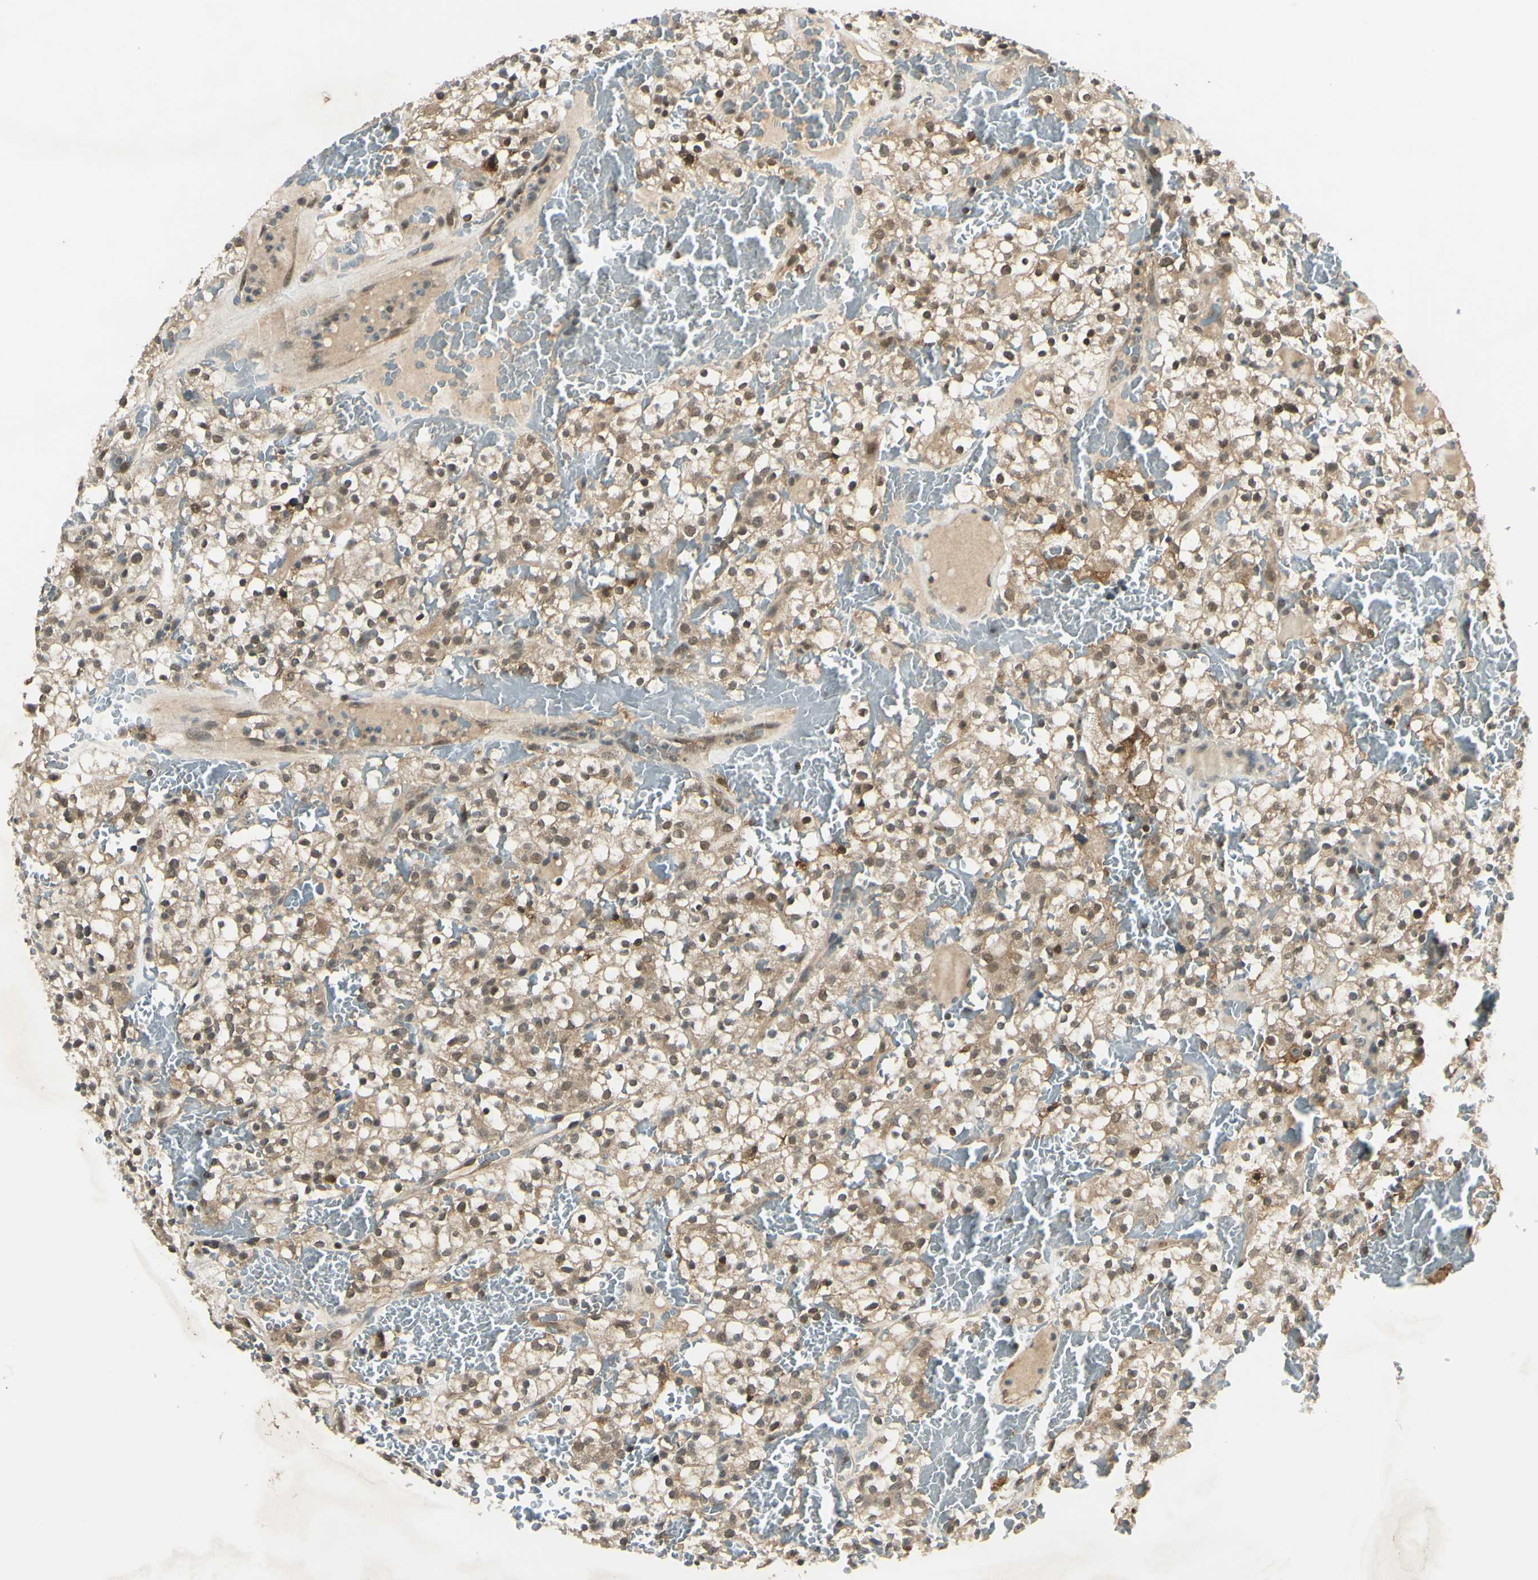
{"staining": {"intensity": "moderate", "quantity": ">75%", "location": "cytoplasmic/membranous,nuclear"}, "tissue": "renal cancer", "cell_type": "Tumor cells", "image_type": "cancer", "snomed": [{"axis": "morphology", "description": "Normal tissue, NOS"}, {"axis": "morphology", "description": "Adenocarcinoma, NOS"}, {"axis": "topography", "description": "Kidney"}], "caption": "Human adenocarcinoma (renal) stained with a brown dye displays moderate cytoplasmic/membranous and nuclear positive positivity in approximately >75% of tumor cells.", "gene": "PSMD5", "patient": {"sex": "female", "age": 72}}